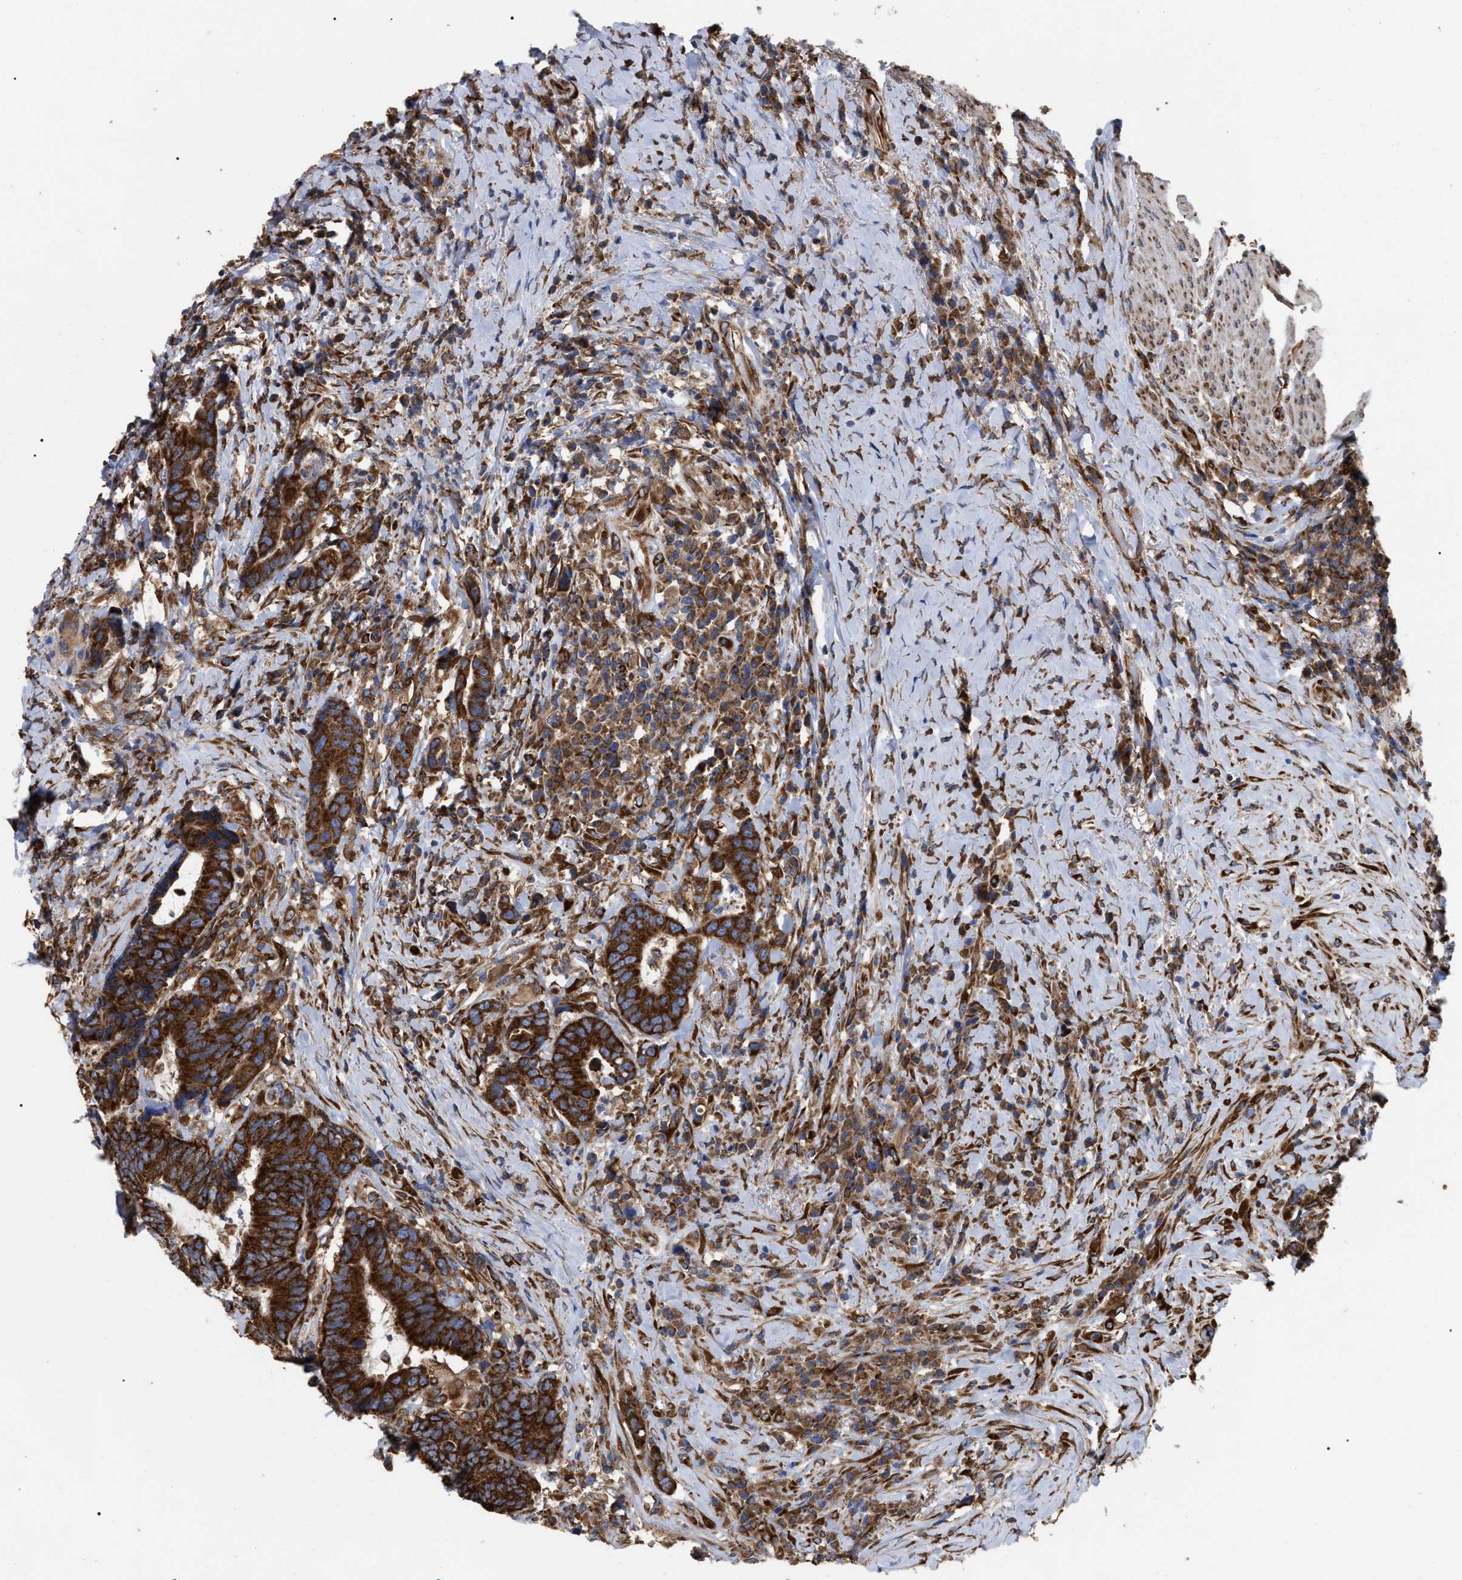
{"staining": {"intensity": "strong", "quantity": ">75%", "location": "cytoplasmic/membranous"}, "tissue": "colorectal cancer", "cell_type": "Tumor cells", "image_type": "cancer", "snomed": [{"axis": "morphology", "description": "Adenocarcinoma, NOS"}, {"axis": "topography", "description": "Rectum"}], "caption": "Protein staining displays strong cytoplasmic/membranous positivity in about >75% of tumor cells in colorectal cancer (adenocarcinoma). (Brightfield microscopy of DAB IHC at high magnification).", "gene": "FAM120A", "patient": {"sex": "female", "age": 89}}